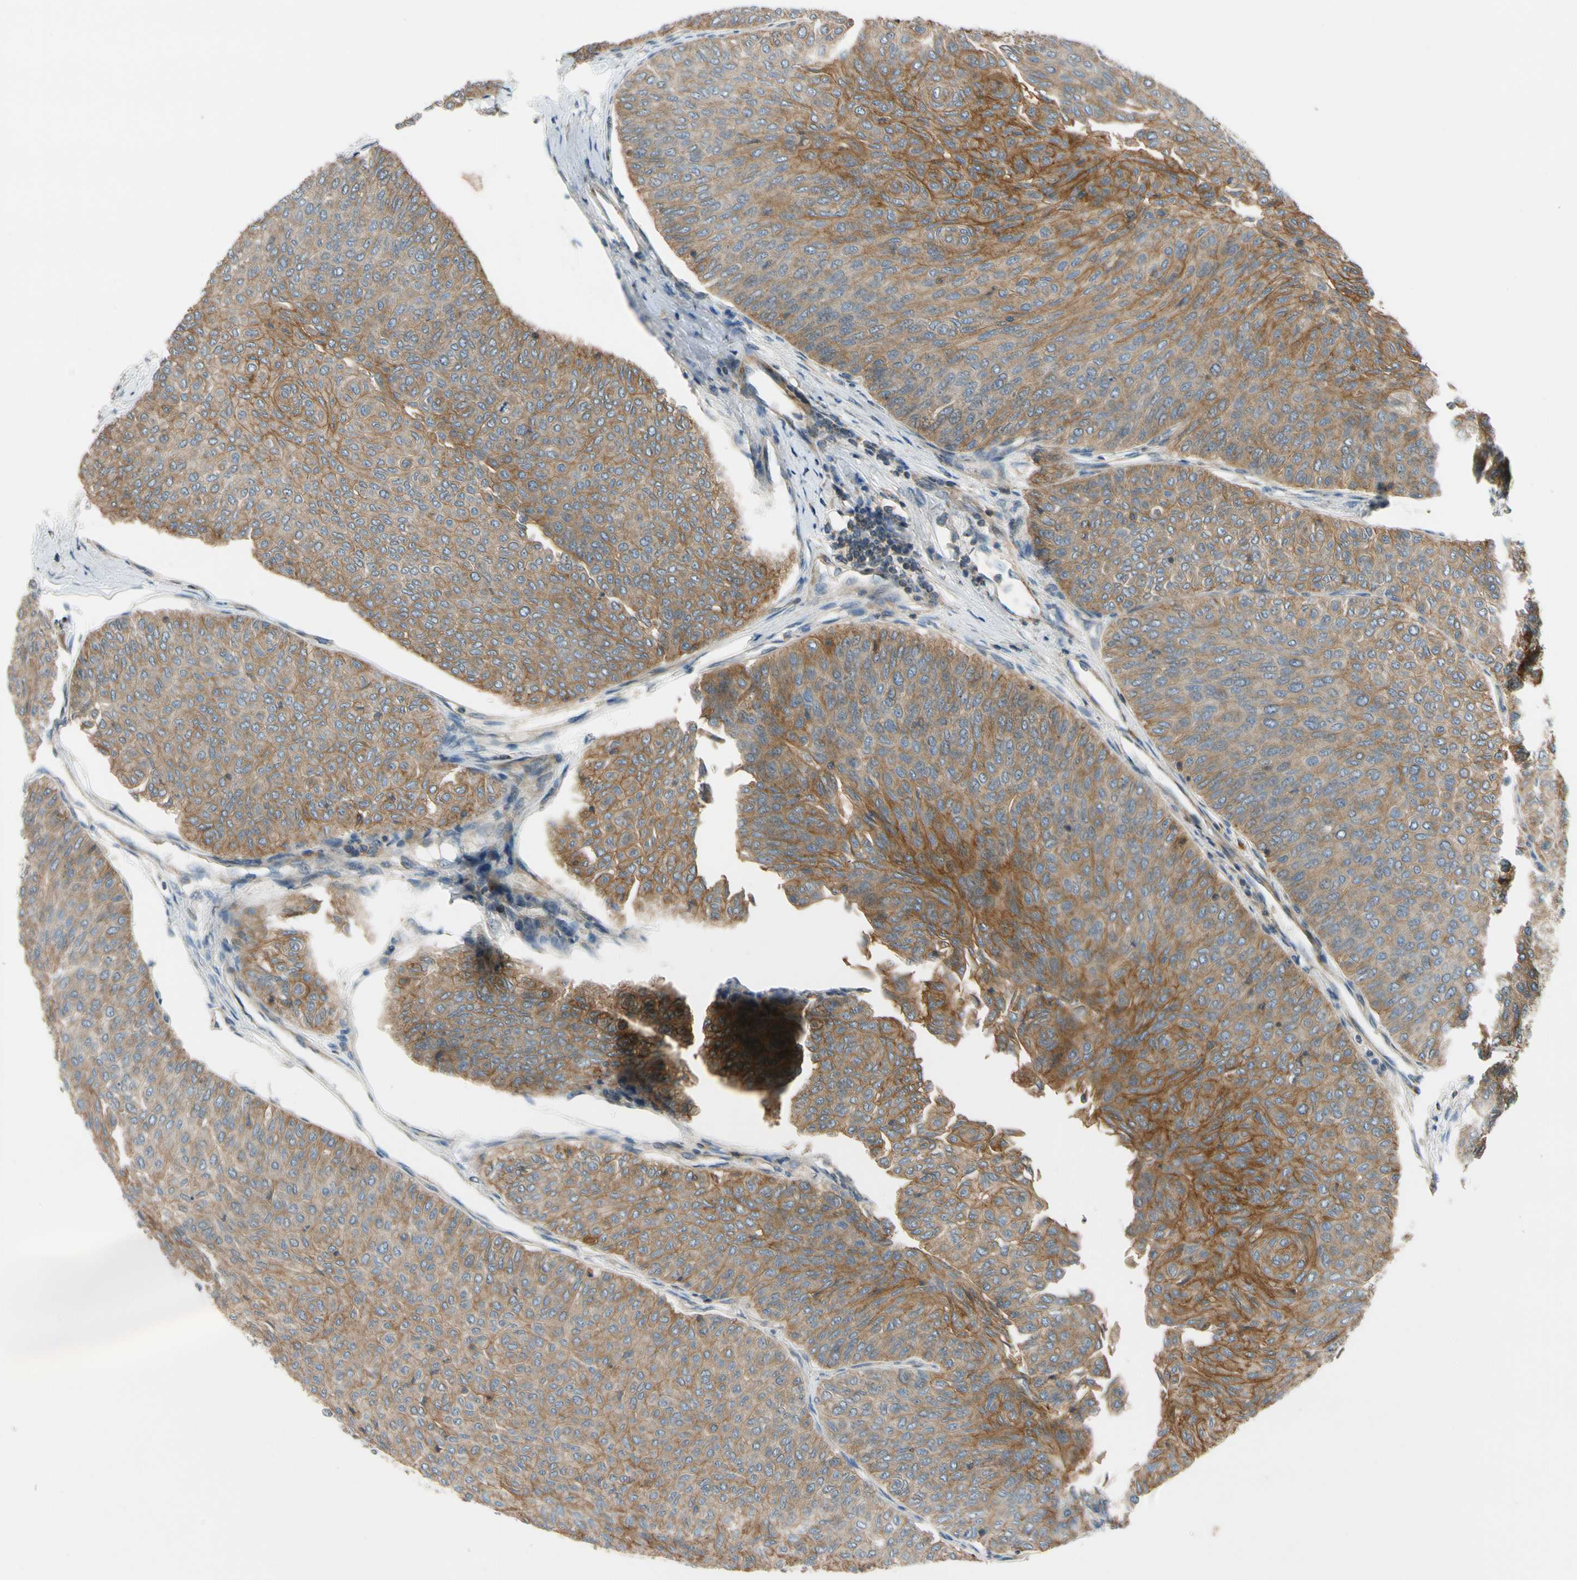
{"staining": {"intensity": "moderate", "quantity": ">75%", "location": "cytoplasmic/membranous"}, "tissue": "urothelial cancer", "cell_type": "Tumor cells", "image_type": "cancer", "snomed": [{"axis": "morphology", "description": "Urothelial carcinoma, Low grade"}, {"axis": "topography", "description": "Urinary bladder"}], "caption": "Tumor cells display moderate cytoplasmic/membranous positivity in approximately >75% of cells in urothelial carcinoma (low-grade).", "gene": "MST1R", "patient": {"sex": "male", "age": 78}}